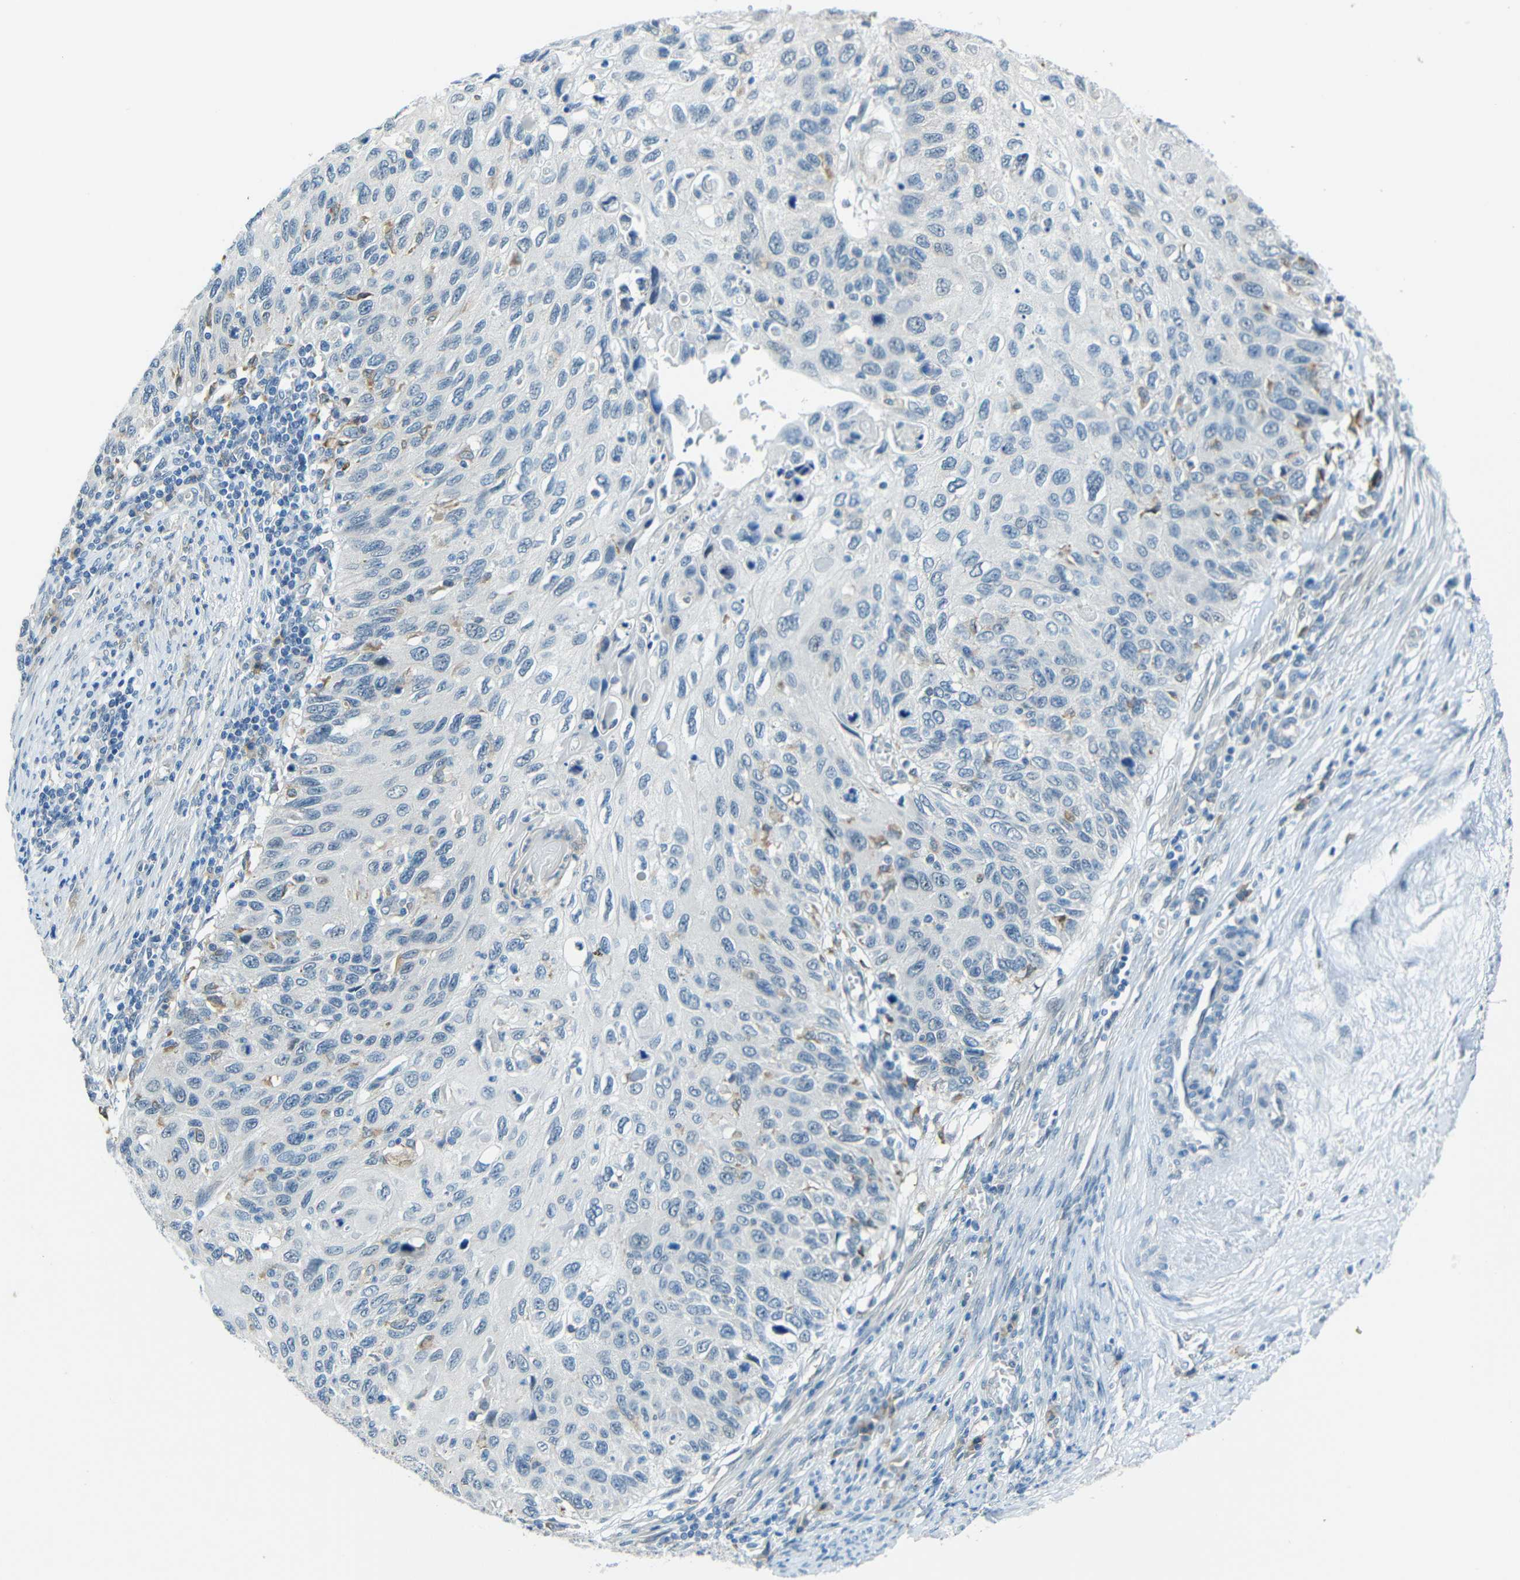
{"staining": {"intensity": "negative", "quantity": "none", "location": "none"}, "tissue": "cervical cancer", "cell_type": "Tumor cells", "image_type": "cancer", "snomed": [{"axis": "morphology", "description": "Squamous cell carcinoma, NOS"}, {"axis": "topography", "description": "Cervix"}], "caption": "Immunohistochemistry (IHC) of human squamous cell carcinoma (cervical) shows no positivity in tumor cells. (DAB immunohistochemistry with hematoxylin counter stain).", "gene": "ANKRD22", "patient": {"sex": "female", "age": 70}}